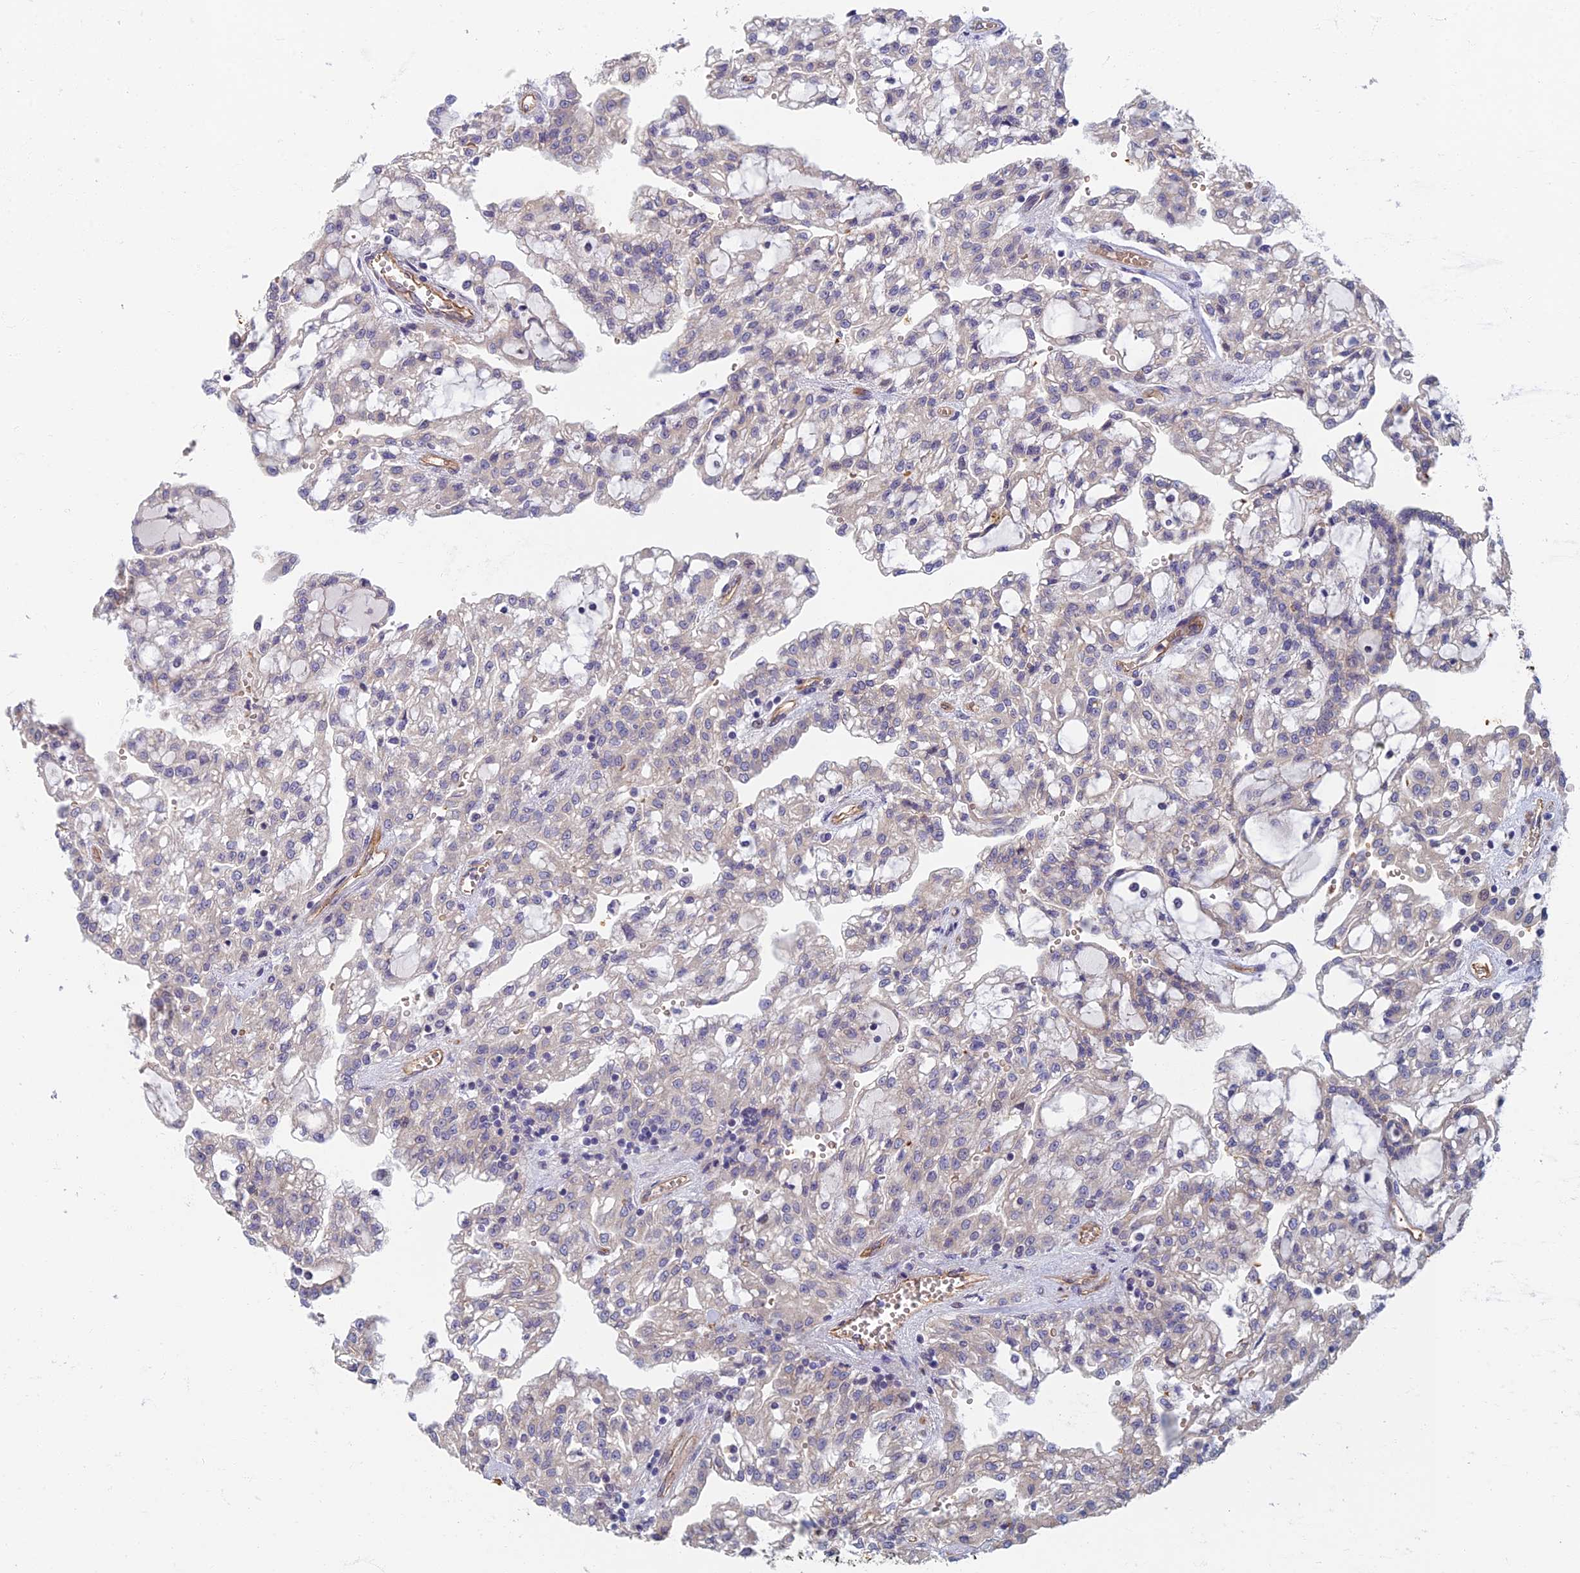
{"staining": {"intensity": "negative", "quantity": "none", "location": "none"}, "tissue": "renal cancer", "cell_type": "Tumor cells", "image_type": "cancer", "snomed": [{"axis": "morphology", "description": "Adenocarcinoma, NOS"}, {"axis": "topography", "description": "Kidney"}], "caption": "Immunohistochemical staining of human renal cancer (adenocarcinoma) shows no significant staining in tumor cells. The staining is performed using DAB brown chromogen with nuclei counter-stained in using hematoxylin.", "gene": "RHBDL2", "patient": {"sex": "male", "age": 63}}